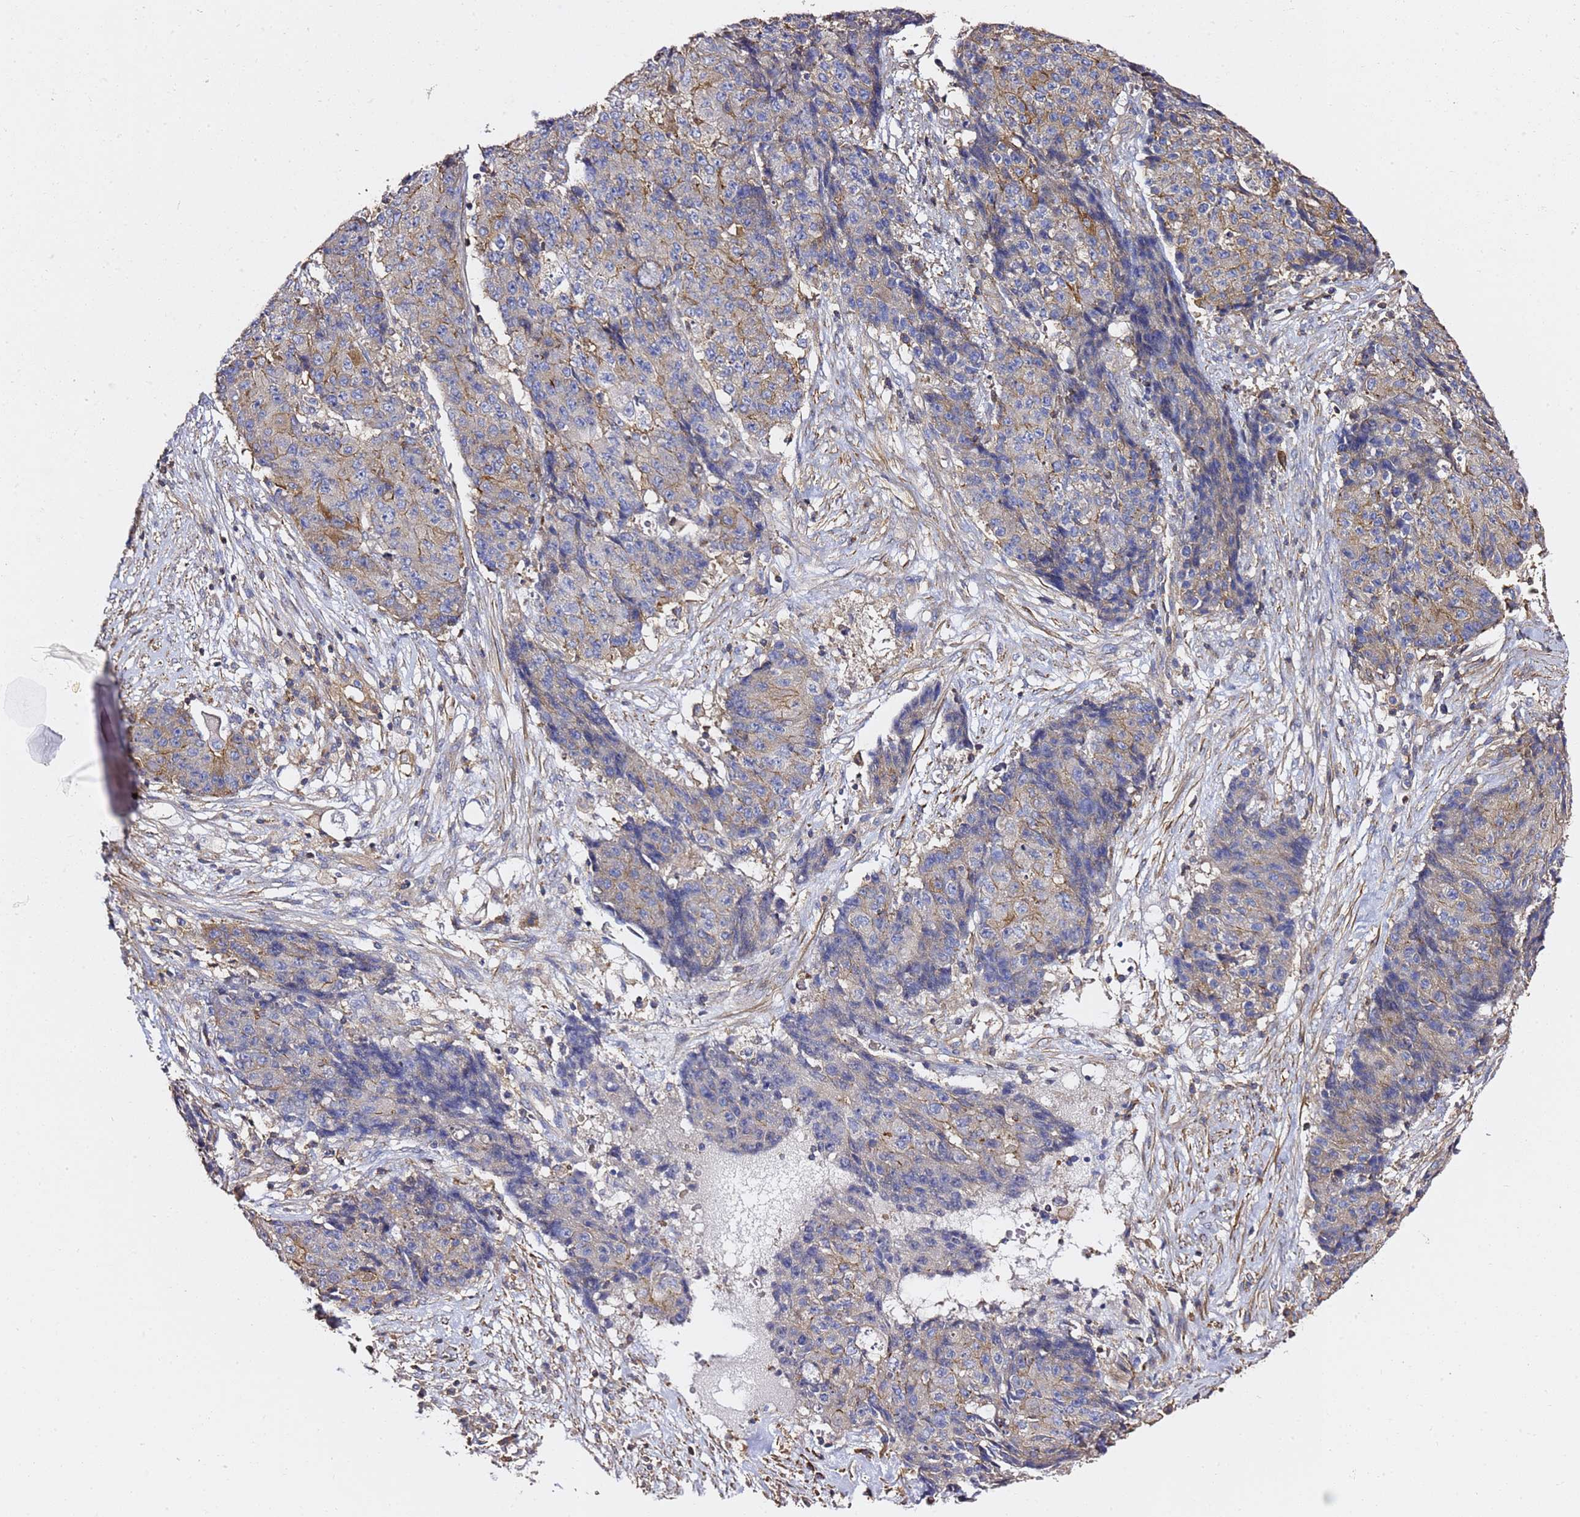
{"staining": {"intensity": "moderate", "quantity": "<25%", "location": "cytoplasmic/membranous"}, "tissue": "ovarian cancer", "cell_type": "Tumor cells", "image_type": "cancer", "snomed": [{"axis": "morphology", "description": "Carcinoma, endometroid"}, {"axis": "topography", "description": "Ovary"}], "caption": "This is an image of immunohistochemistry (IHC) staining of ovarian cancer (endometroid carcinoma), which shows moderate positivity in the cytoplasmic/membranous of tumor cells.", "gene": "ZFP36L2", "patient": {"sex": "female", "age": 42}}